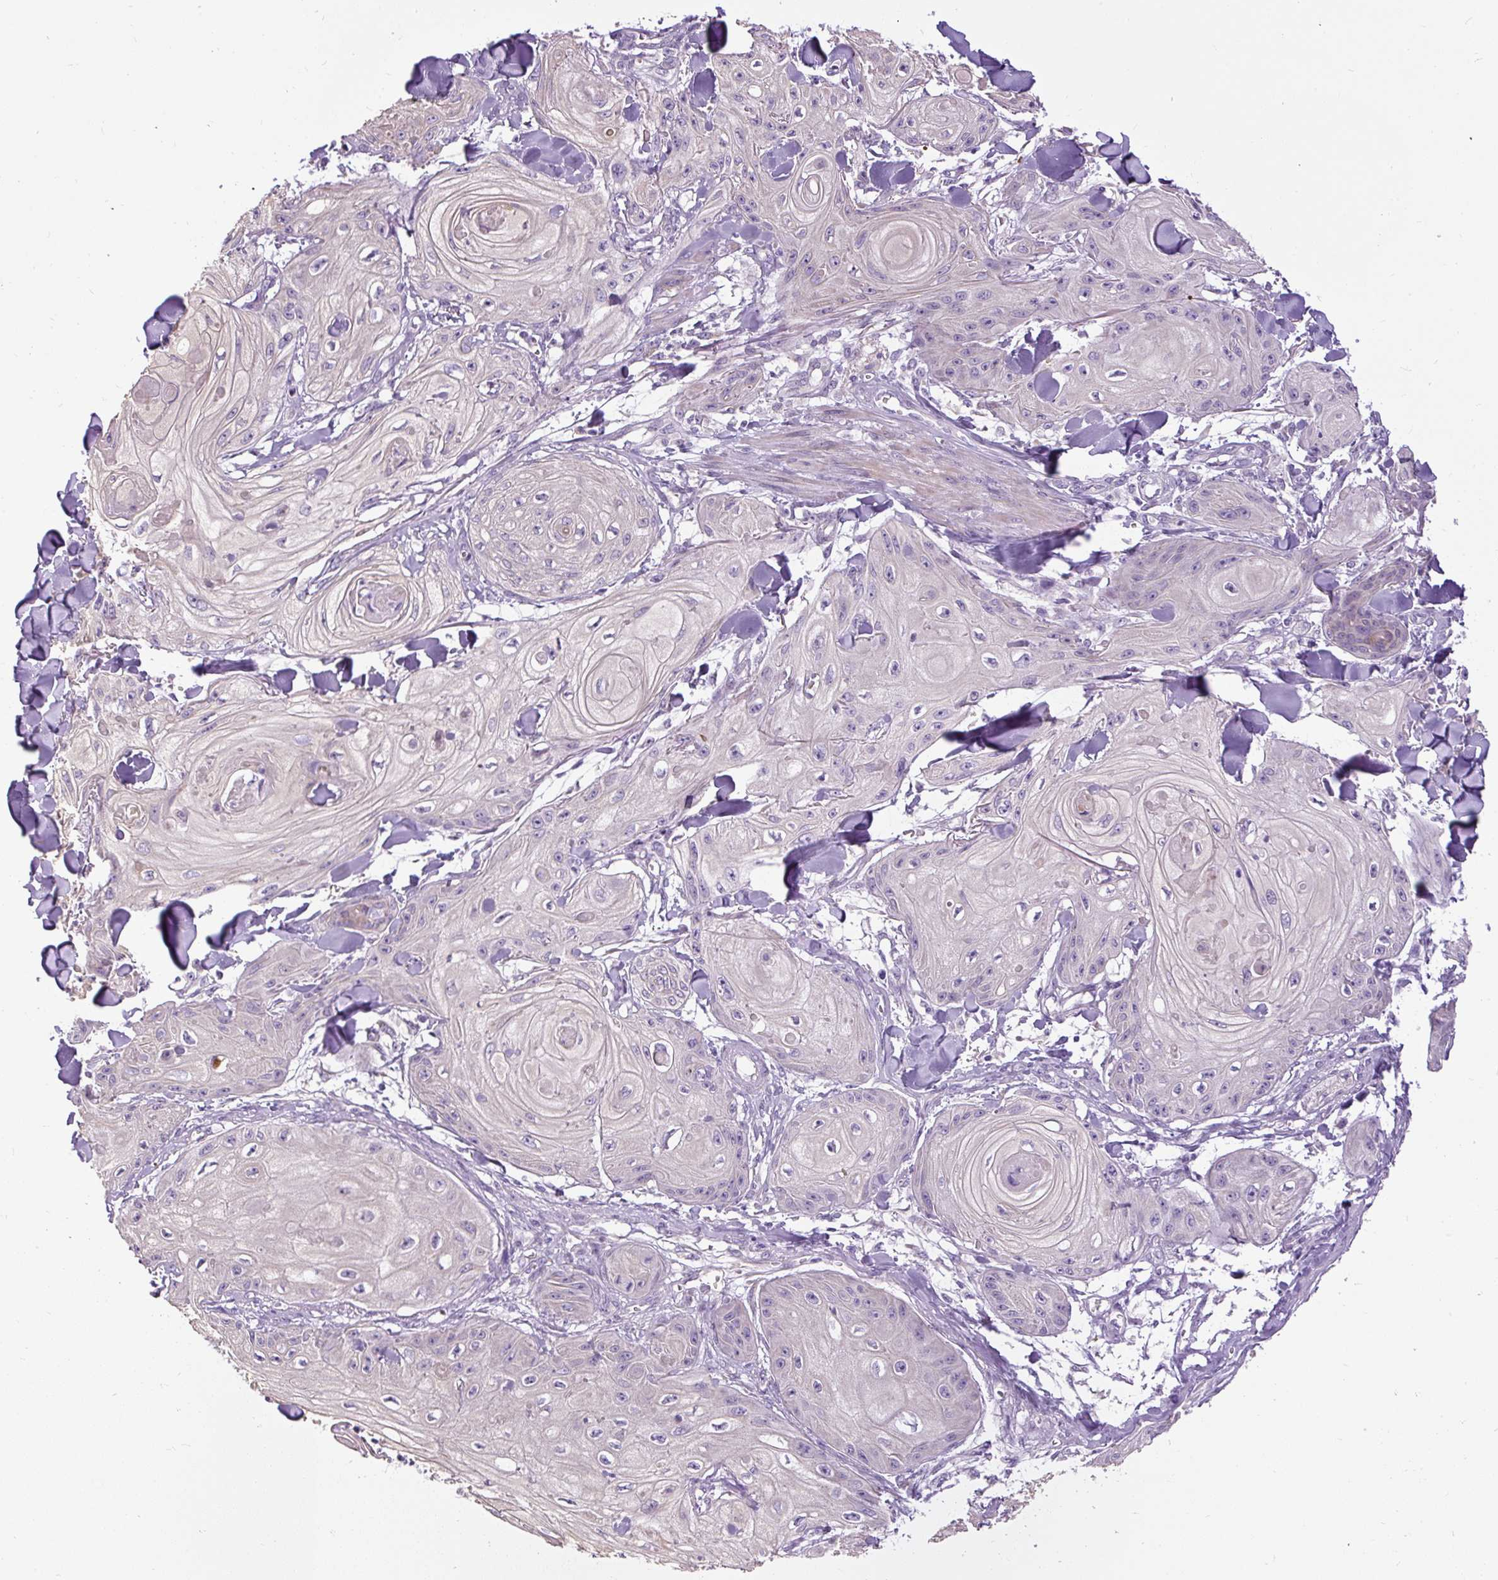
{"staining": {"intensity": "negative", "quantity": "none", "location": "none"}, "tissue": "skin cancer", "cell_type": "Tumor cells", "image_type": "cancer", "snomed": [{"axis": "morphology", "description": "Squamous cell carcinoma, NOS"}, {"axis": "topography", "description": "Skin"}], "caption": "A high-resolution micrograph shows immunohistochemistry (IHC) staining of skin squamous cell carcinoma, which shows no significant positivity in tumor cells.", "gene": "FAM149A", "patient": {"sex": "male", "age": 74}}